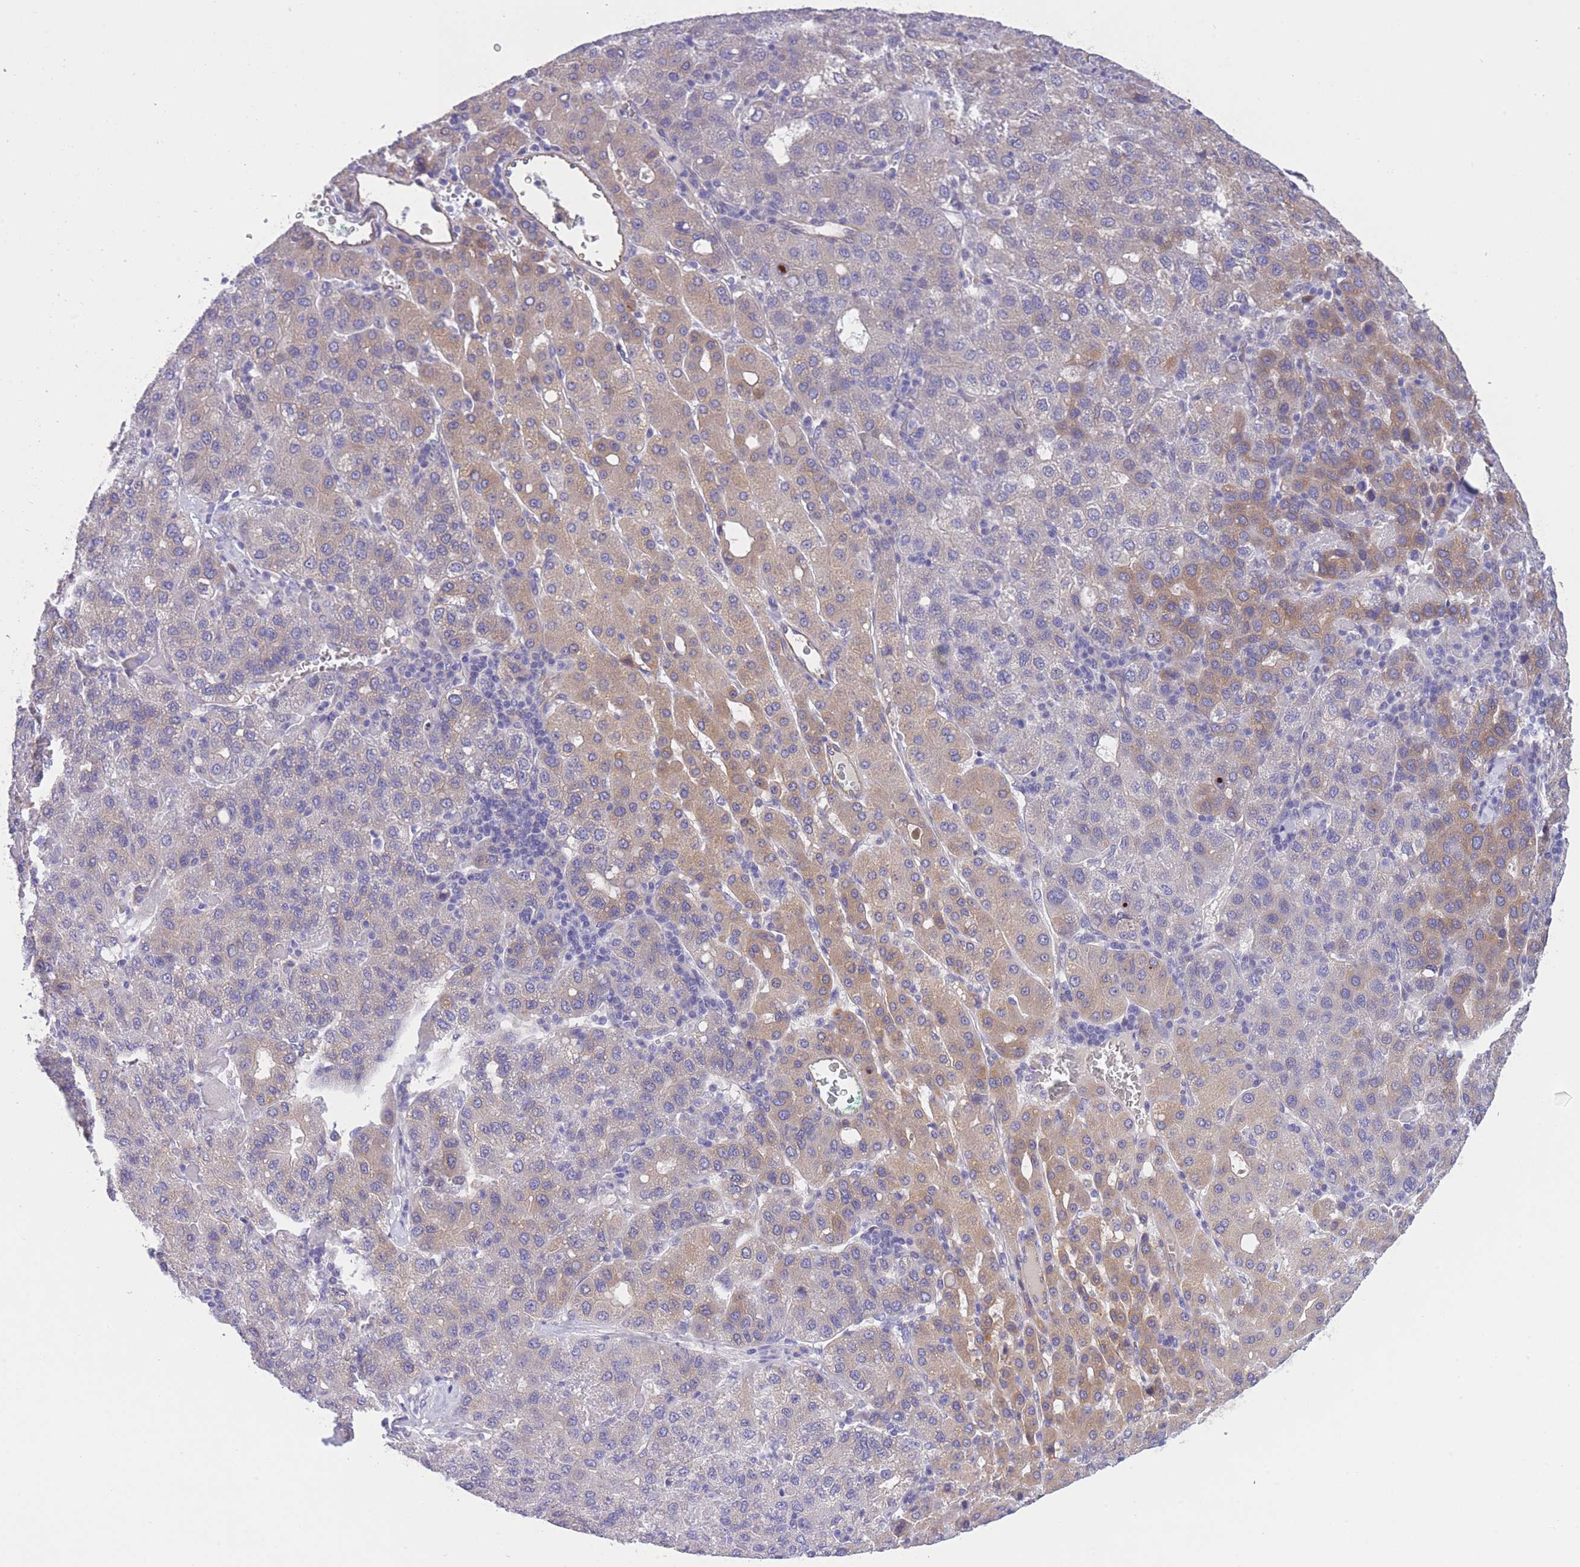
{"staining": {"intensity": "moderate", "quantity": "<25%", "location": "cytoplasmic/membranous"}, "tissue": "liver cancer", "cell_type": "Tumor cells", "image_type": "cancer", "snomed": [{"axis": "morphology", "description": "Carcinoma, Hepatocellular, NOS"}, {"axis": "topography", "description": "Liver"}], "caption": "A high-resolution micrograph shows immunohistochemistry staining of liver cancer (hepatocellular carcinoma), which reveals moderate cytoplasmic/membranous staining in about <25% of tumor cells.", "gene": "WWOX", "patient": {"sex": "male", "age": 65}}